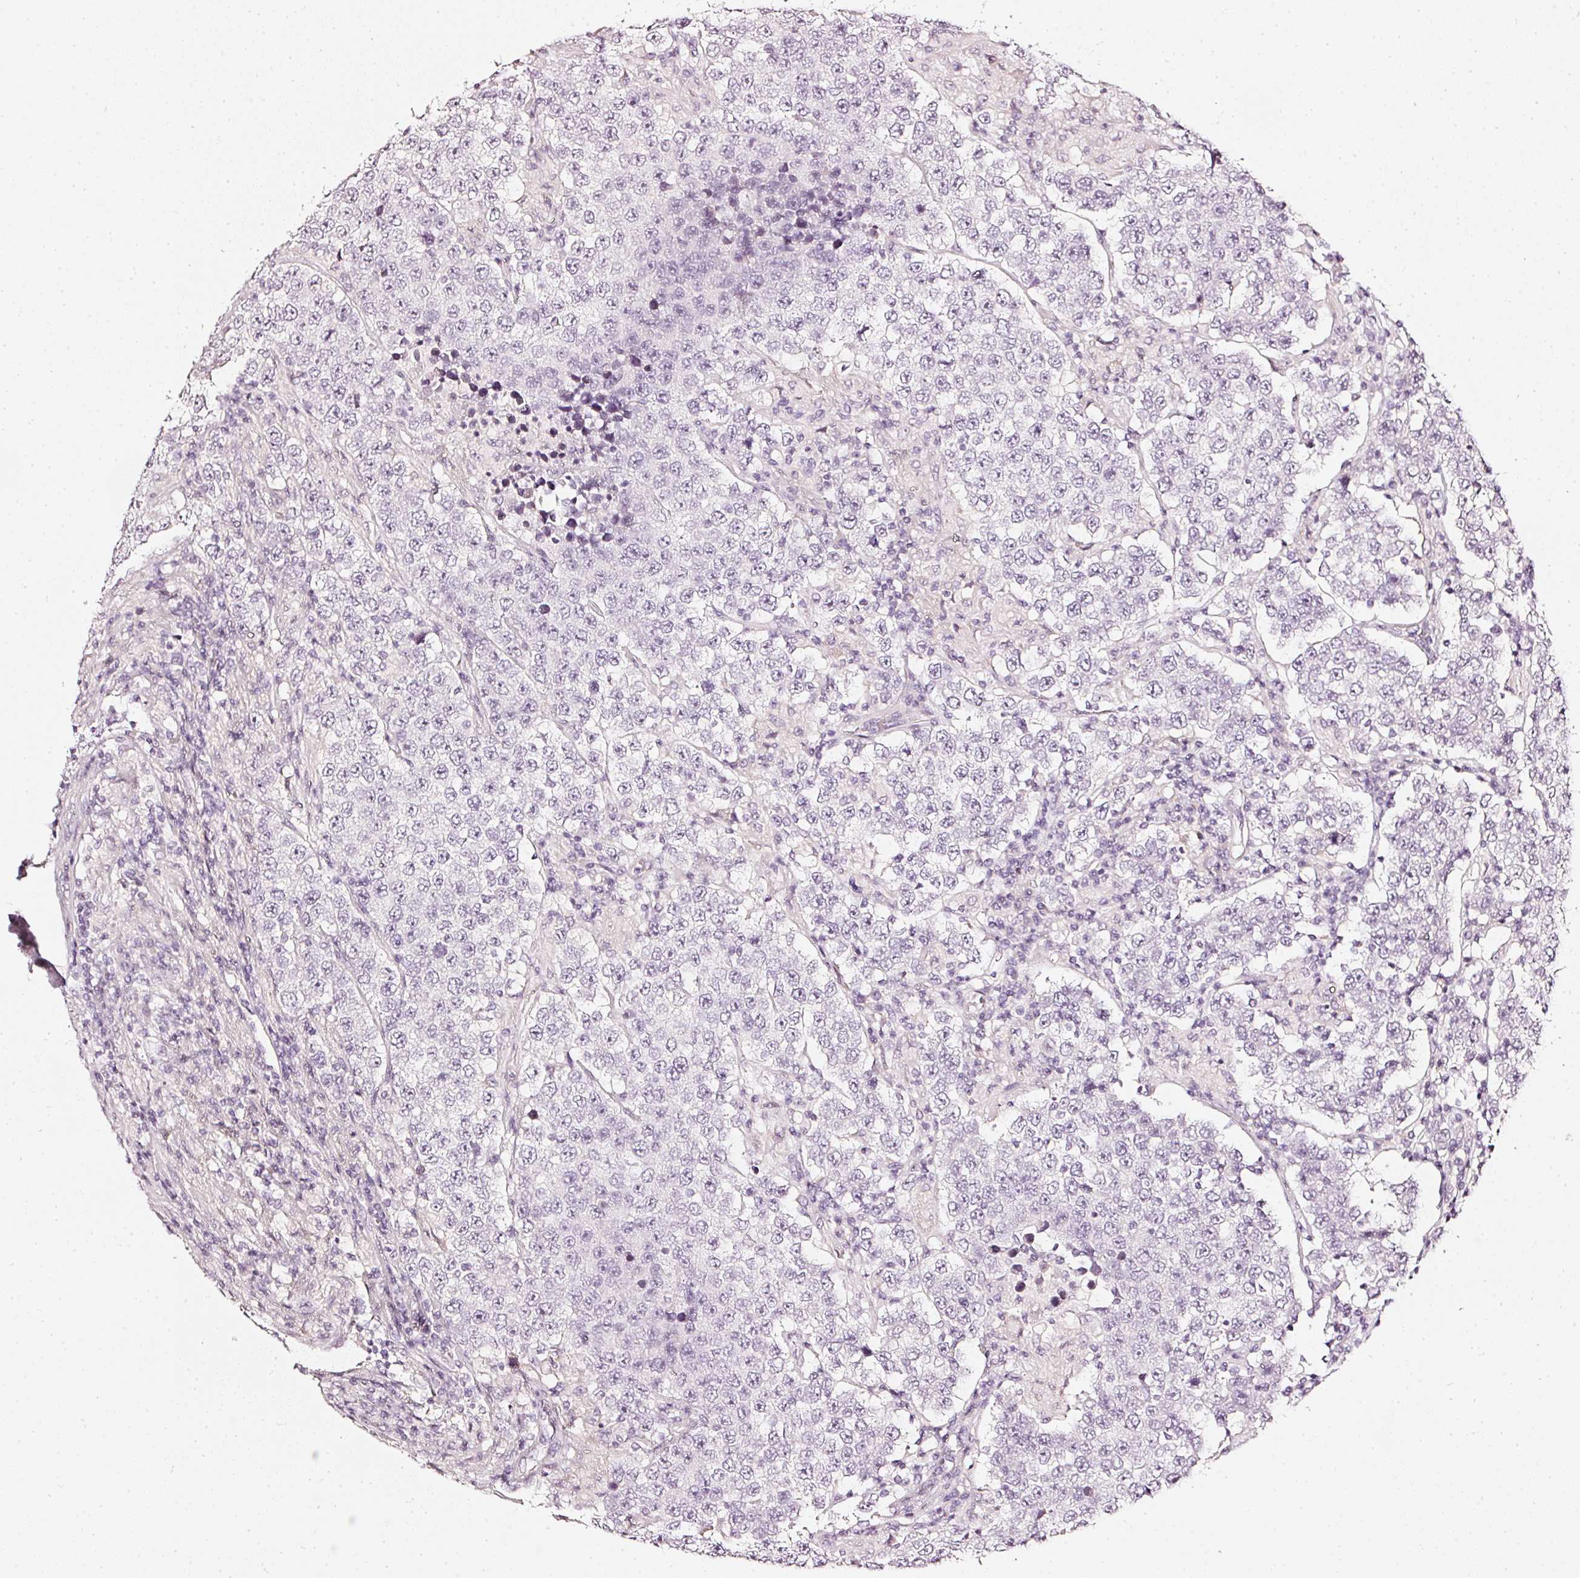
{"staining": {"intensity": "negative", "quantity": "none", "location": "none"}, "tissue": "testis cancer", "cell_type": "Tumor cells", "image_type": "cancer", "snomed": [{"axis": "morphology", "description": "Normal tissue, NOS"}, {"axis": "morphology", "description": "Urothelial carcinoma, High grade"}, {"axis": "morphology", "description": "Seminoma, NOS"}, {"axis": "morphology", "description": "Carcinoma, Embryonal, NOS"}, {"axis": "topography", "description": "Urinary bladder"}, {"axis": "topography", "description": "Testis"}], "caption": "A high-resolution image shows immunohistochemistry (IHC) staining of testis cancer, which demonstrates no significant expression in tumor cells. Brightfield microscopy of immunohistochemistry stained with DAB (brown) and hematoxylin (blue), captured at high magnification.", "gene": "CNP", "patient": {"sex": "male", "age": 41}}